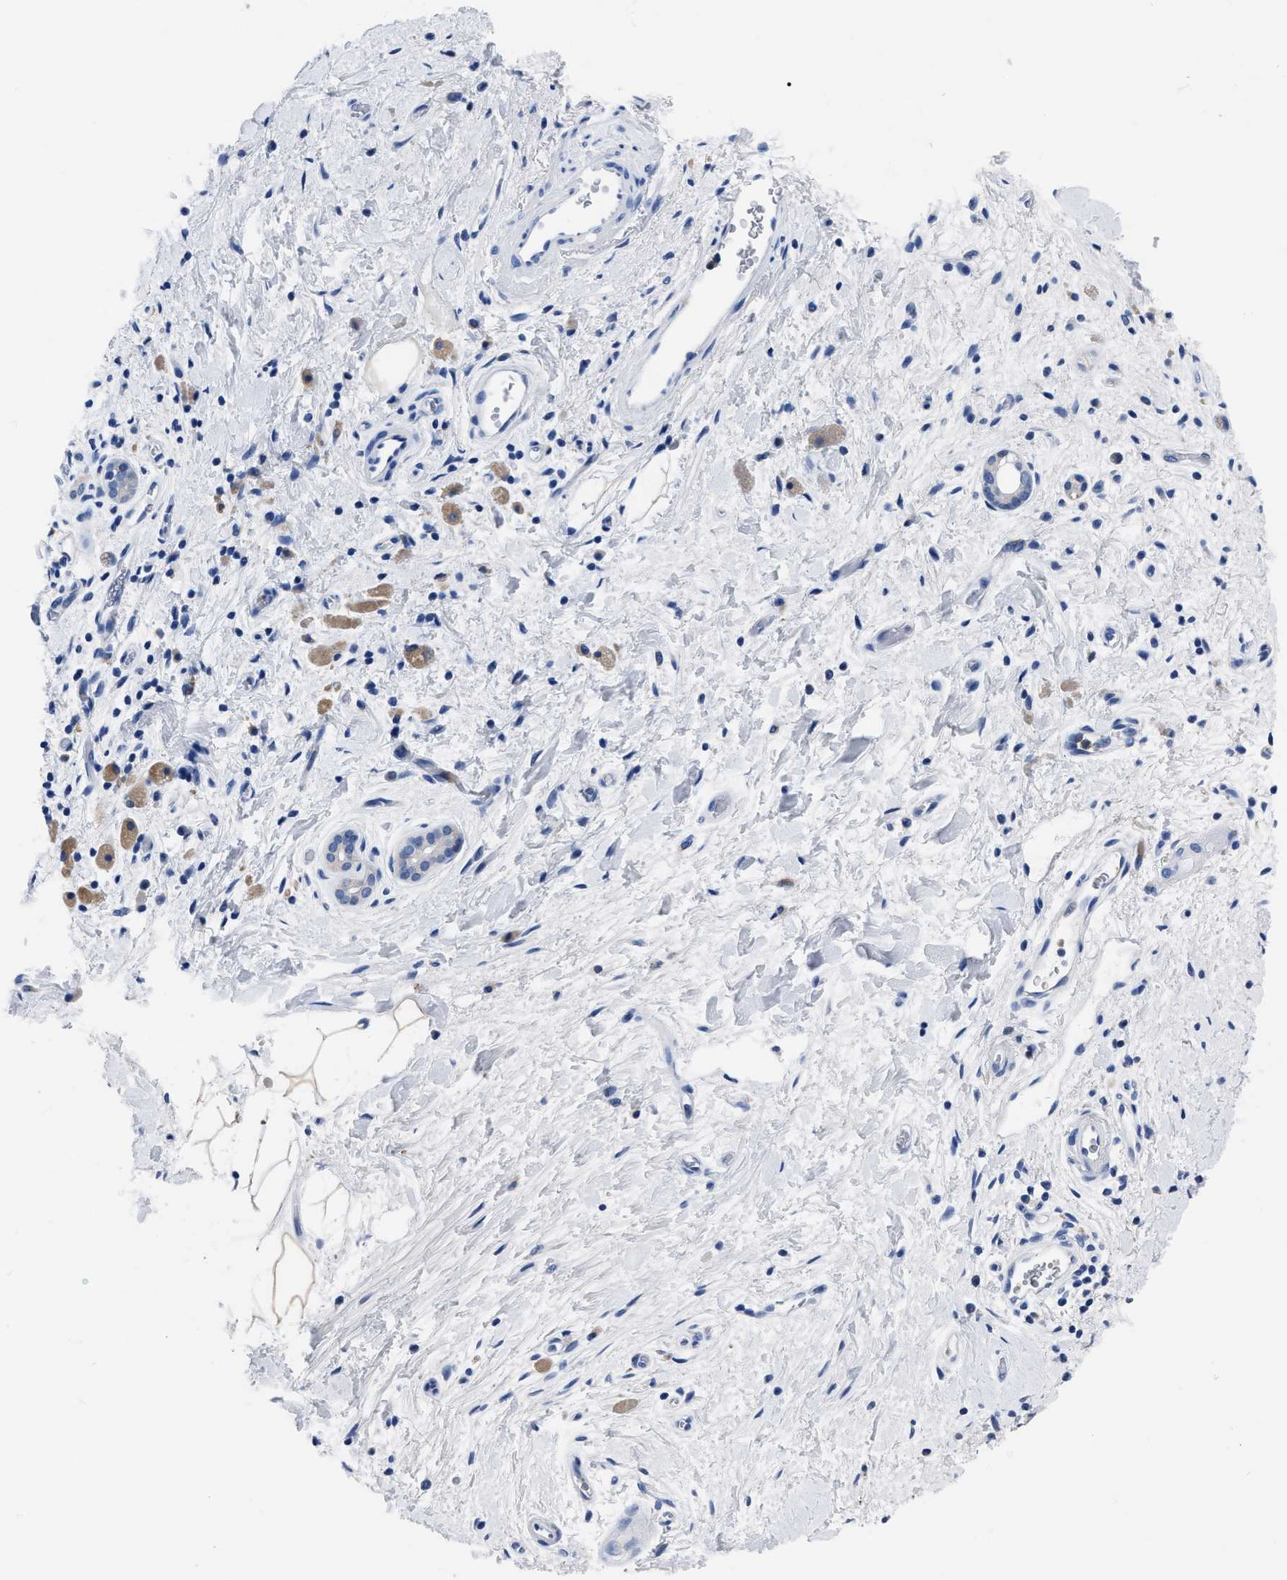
{"staining": {"intensity": "negative", "quantity": "none", "location": "none"}, "tissue": "pancreatic cancer", "cell_type": "Tumor cells", "image_type": "cancer", "snomed": [{"axis": "morphology", "description": "Adenocarcinoma, NOS"}, {"axis": "topography", "description": "Pancreas"}], "caption": "IHC histopathology image of neoplastic tissue: human pancreatic adenocarcinoma stained with DAB shows no significant protein positivity in tumor cells.", "gene": "OR10G3", "patient": {"sex": "male", "age": 55}}